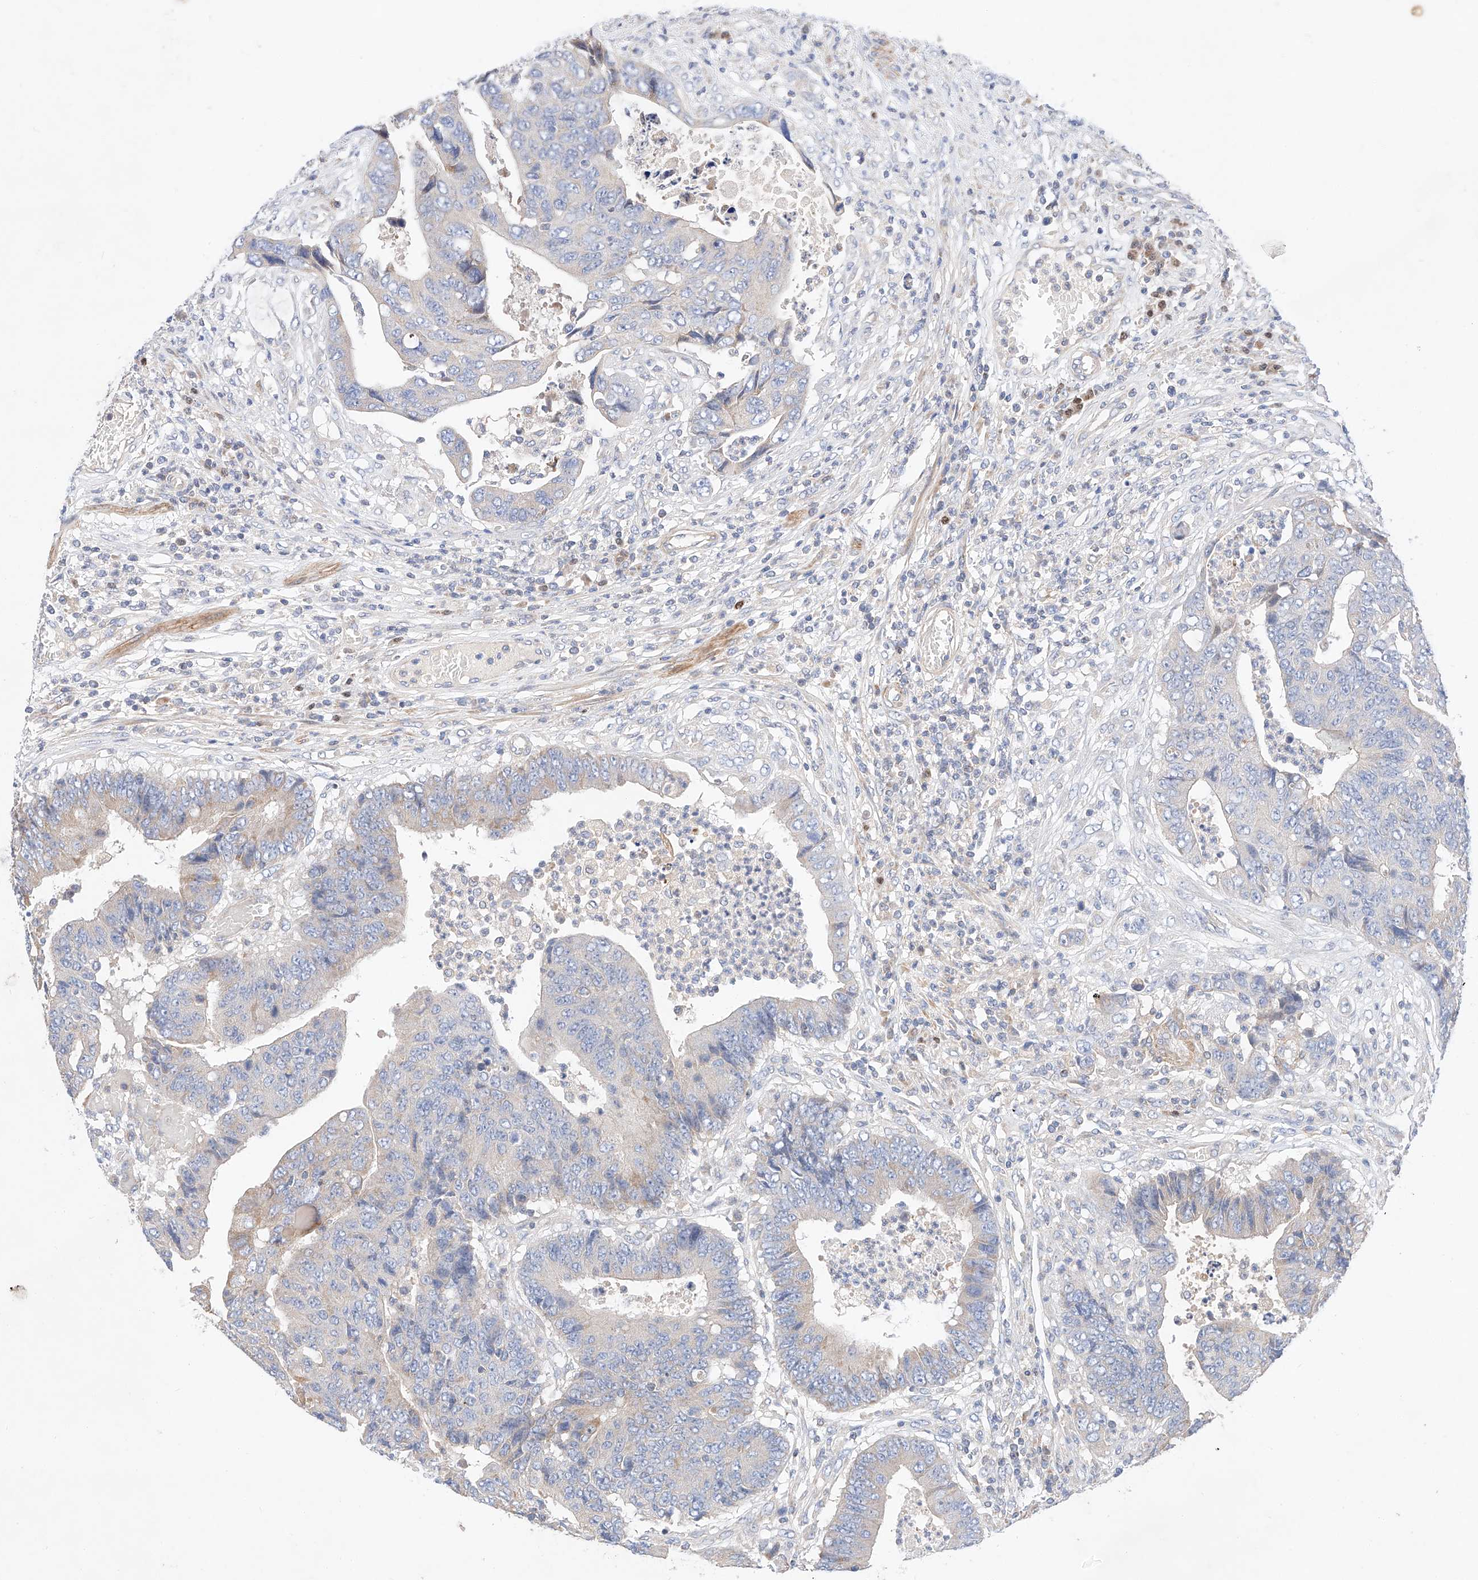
{"staining": {"intensity": "weak", "quantity": "<25%", "location": "cytoplasmic/membranous"}, "tissue": "colorectal cancer", "cell_type": "Tumor cells", "image_type": "cancer", "snomed": [{"axis": "morphology", "description": "Adenocarcinoma, NOS"}, {"axis": "topography", "description": "Rectum"}], "caption": "Colorectal cancer was stained to show a protein in brown. There is no significant expression in tumor cells. Nuclei are stained in blue.", "gene": "C6orf118", "patient": {"sex": "male", "age": 84}}